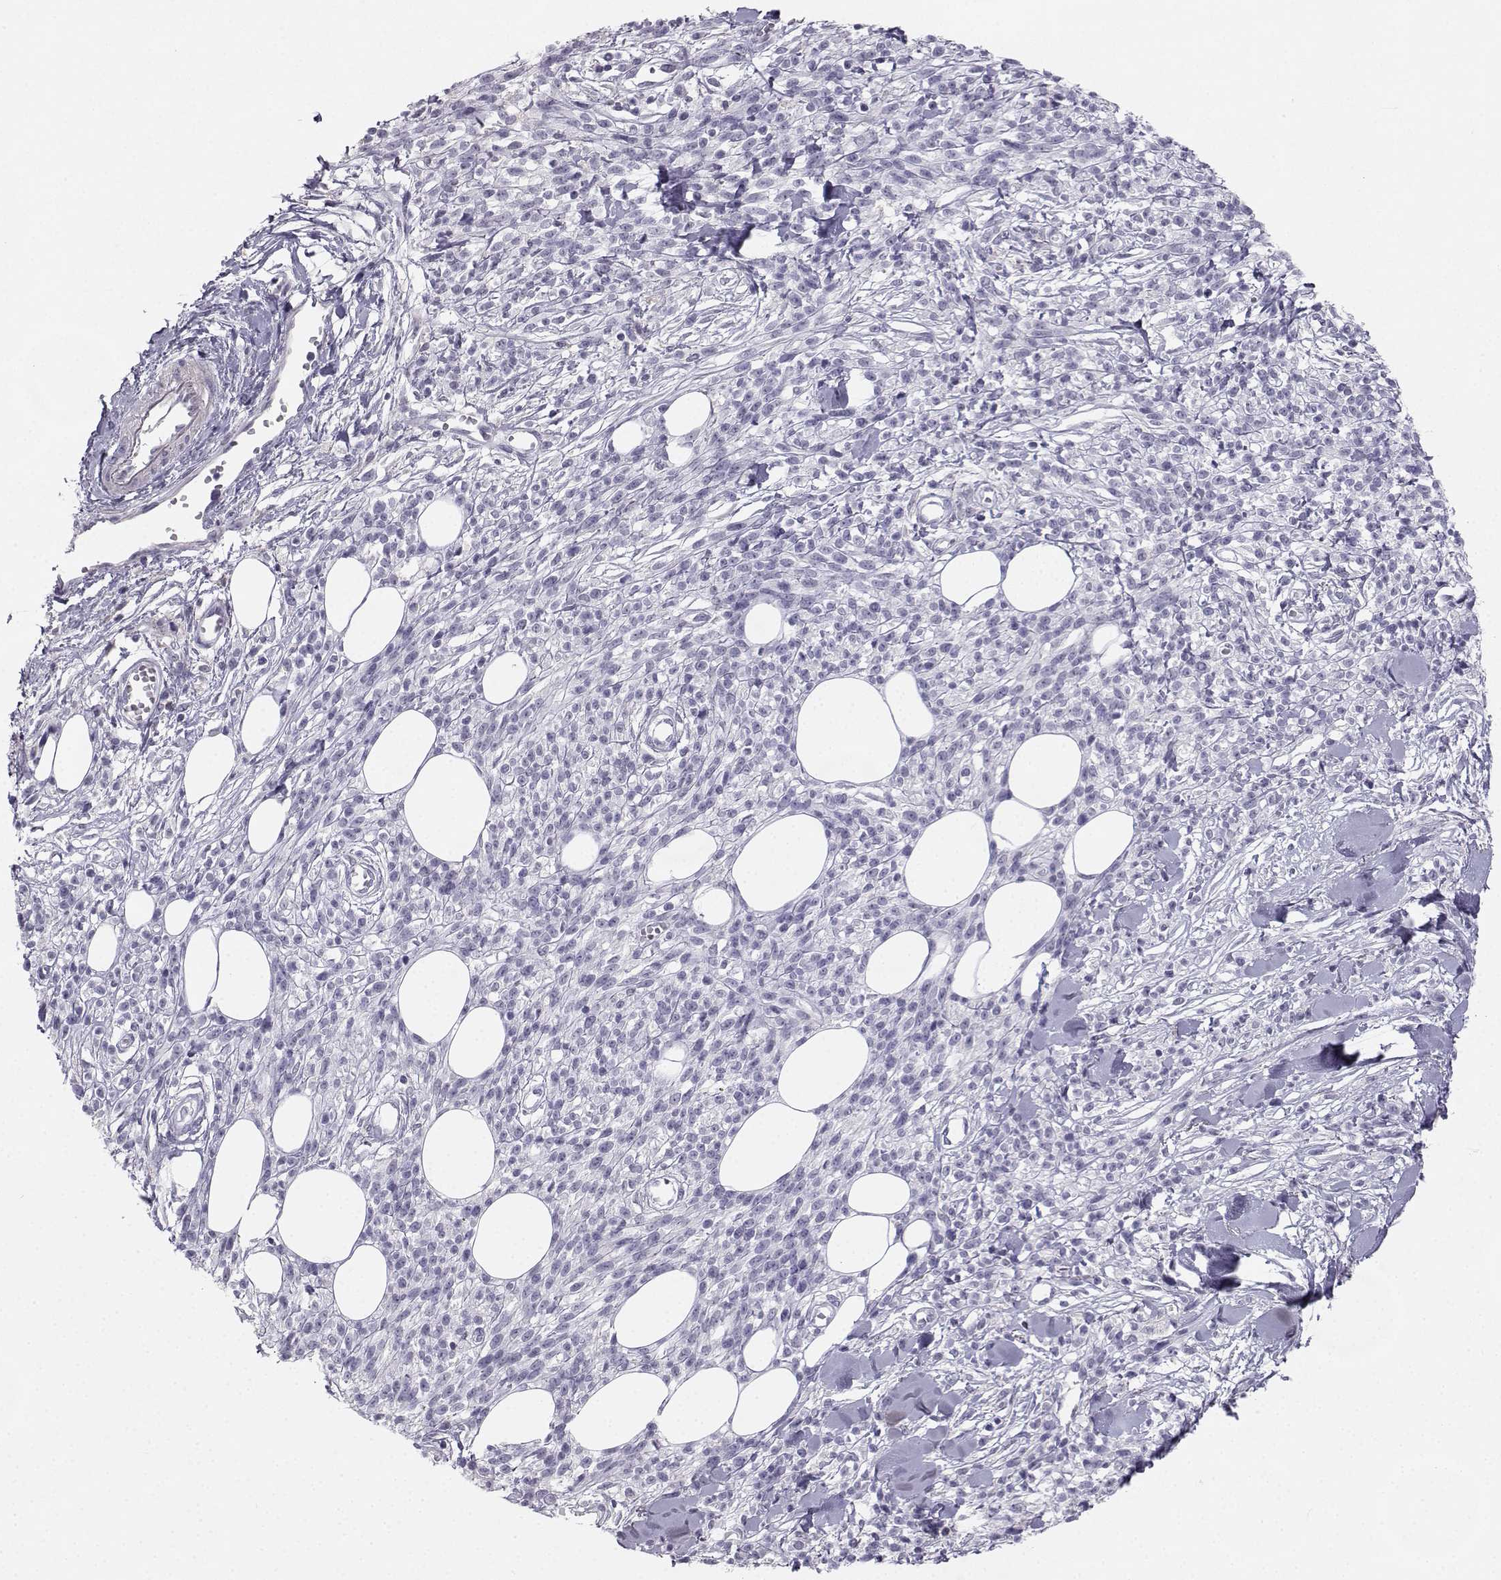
{"staining": {"intensity": "negative", "quantity": "none", "location": "none"}, "tissue": "melanoma", "cell_type": "Tumor cells", "image_type": "cancer", "snomed": [{"axis": "morphology", "description": "Malignant melanoma, NOS"}, {"axis": "topography", "description": "Skin"}, {"axis": "topography", "description": "Skin of trunk"}], "caption": "Melanoma was stained to show a protein in brown. There is no significant positivity in tumor cells.", "gene": "SYCE1", "patient": {"sex": "male", "age": 74}}